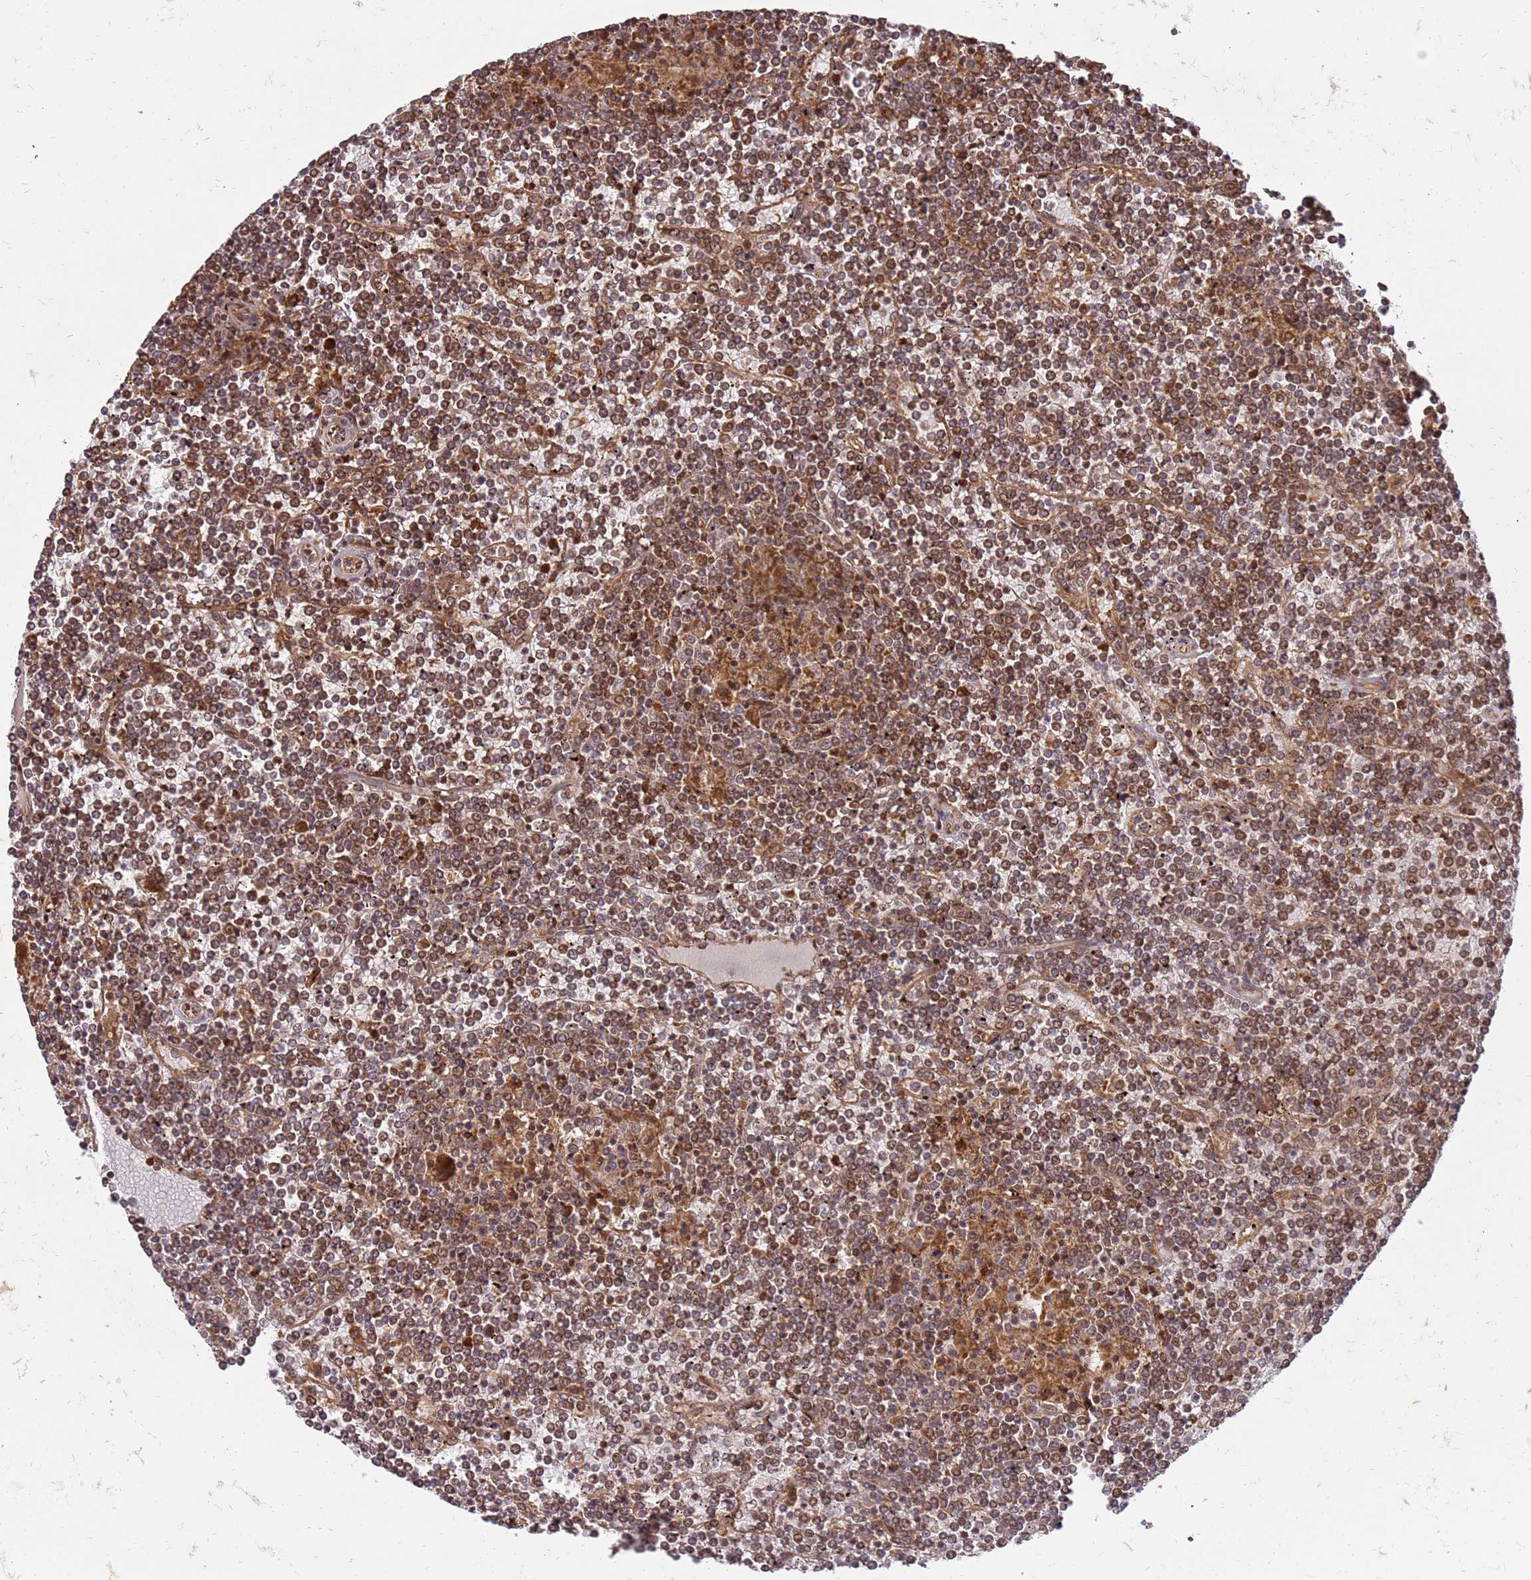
{"staining": {"intensity": "moderate", "quantity": ">75%", "location": "nuclear"}, "tissue": "lymphoma", "cell_type": "Tumor cells", "image_type": "cancer", "snomed": [{"axis": "morphology", "description": "Malignant lymphoma, non-Hodgkin's type, Low grade"}, {"axis": "topography", "description": "Spleen"}], "caption": "Brown immunohistochemical staining in lymphoma displays moderate nuclear expression in about >75% of tumor cells.", "gene": "ST18", "patient": {"sex": "female", "age": 19}}